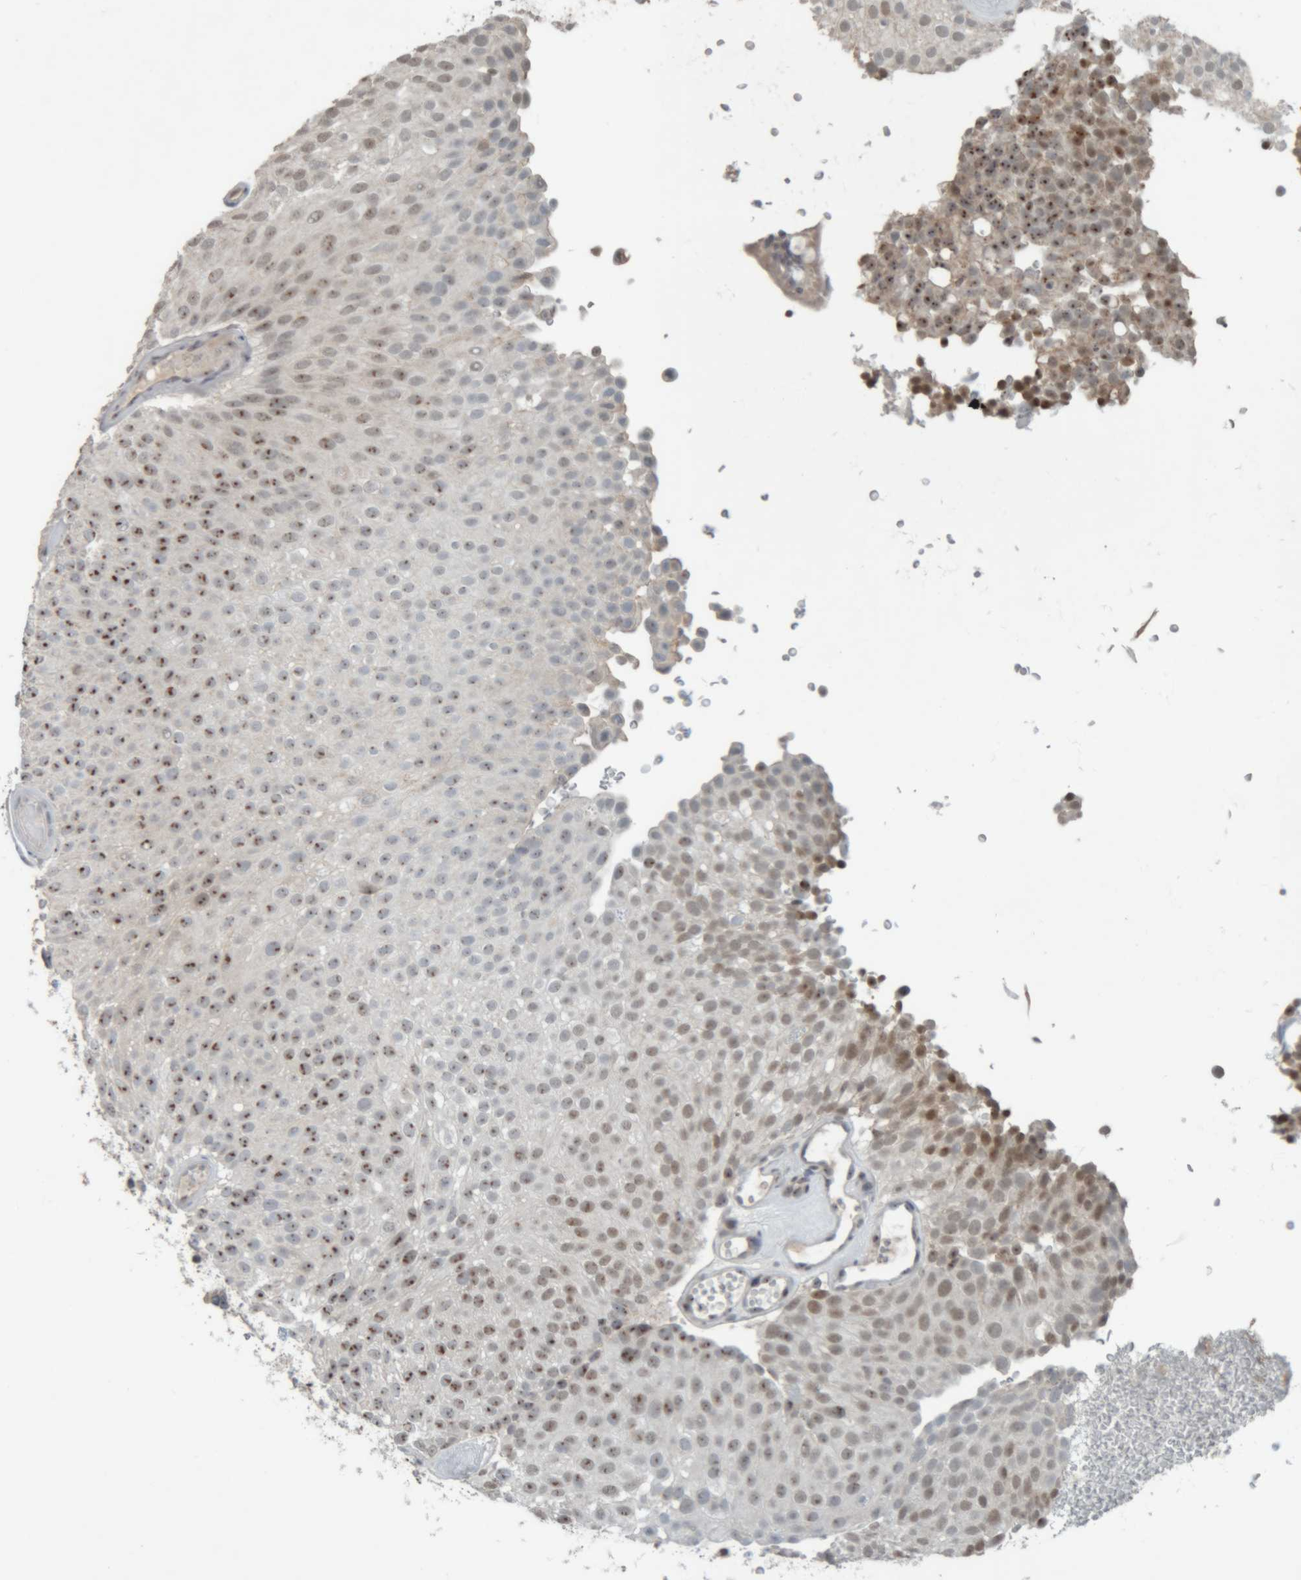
{"staining": {"intensity": "moderate", "quantity": ">75%", "location": "nuclear"}, "tissue": "urothelial cancer", "cell_type": "Tumor cells", "image_type": "cancer", "snomed": [{"axis": "morphology", "description": "Urothelial carcinoma, Low grade"}, {"axis": "topography", "description": "Urinary bladder"}], "caption": "Tumor cells reveal moderate nuclear positivity in approximately >75% of cells in urothelial carcinoma (low-grade).", "gene": "RPF1", "patient": {"sex": "male", "age": 78}}